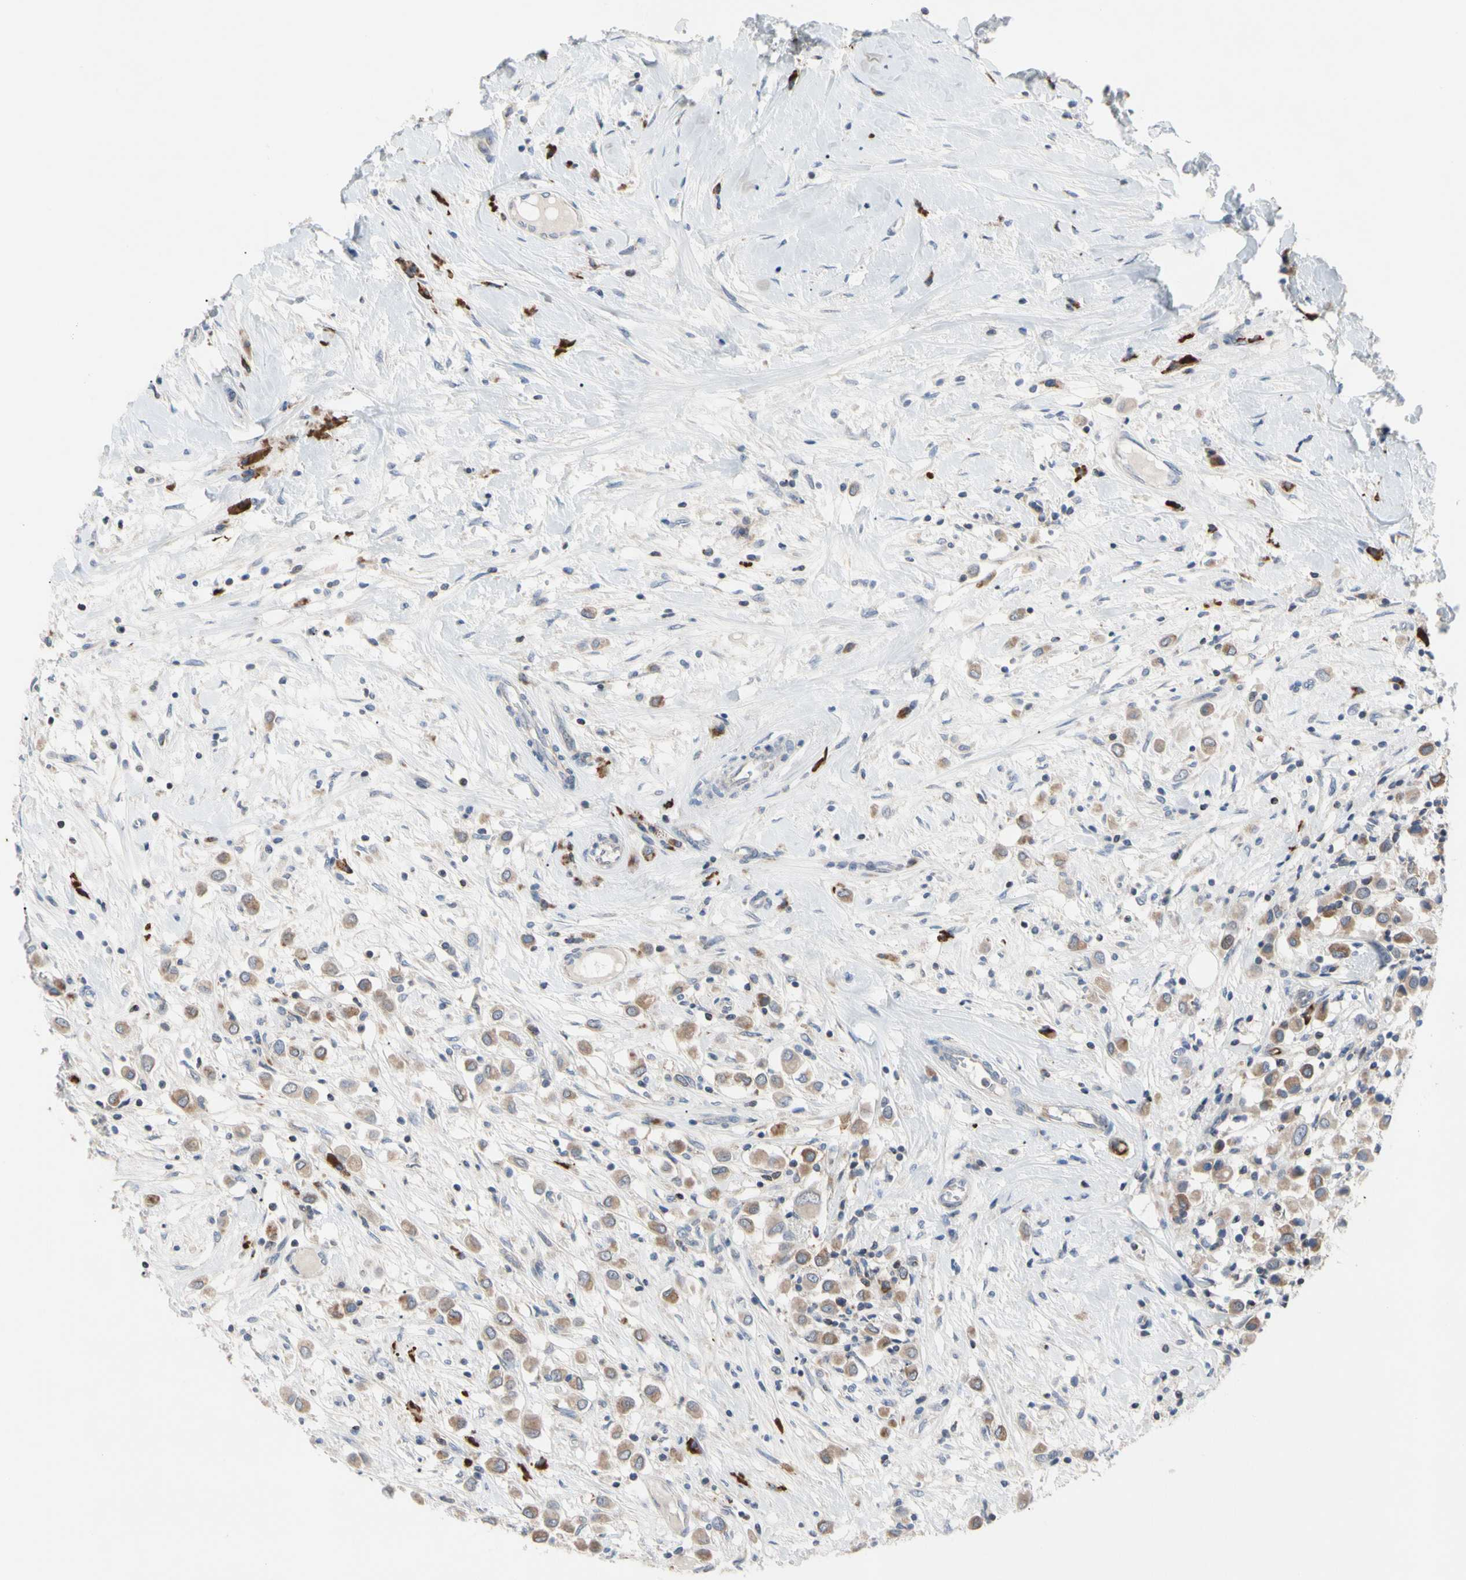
{"staining": {"intensity": "weak", "quantity": "25%-75%", "location": "cytoplasmic/membranous"}, "tissue": "breast cancer", "cell_type": "Tumor cells", "image_type": "cancer", "snomed": [{"axis": "morphology", "description": "Duct carcinoma"}, {"axis": "topography", "description": "Breast"}], "caption": "A brown stain labels weak cytoplasmic/membranous positivity of a protein in human breast intraductal carcinoma tumor cells.", "gene": "MCL1", "patient": {"sex": "female", "age": 61}}